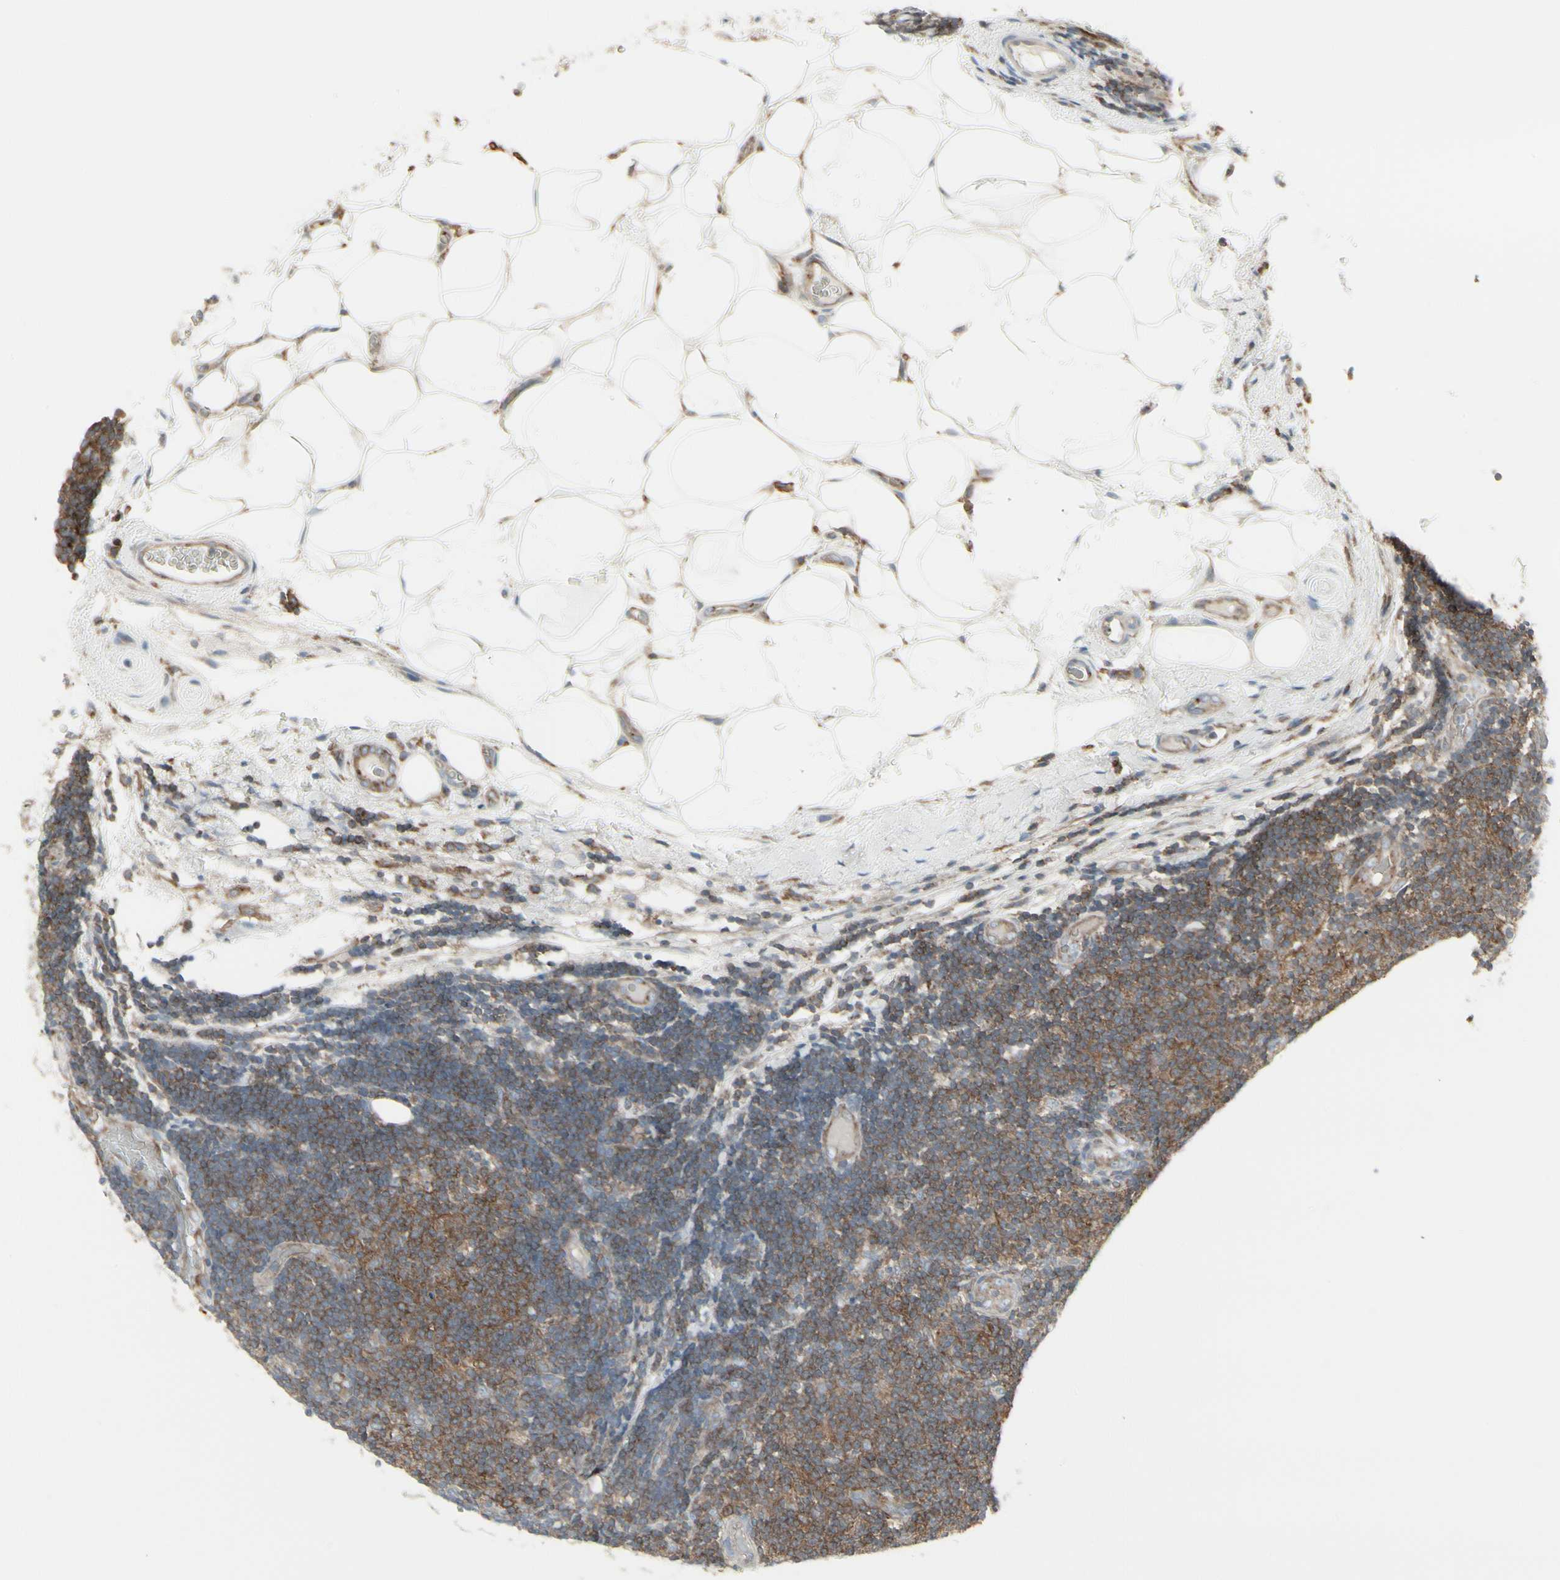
{"staining": {"intensity": "moderate", "quantity": ">75%", "location": "cytoplasmic/membranous"}, "tissue": "lymphoma", "cell_type": "Tumor cells", "image_type": "cancer", "snomed": [{"axis": "morphology", "description": "Malignant lymphoma, non-Hodgkin's type, Low grade"}, {"axis": "topography", "description": "Lymph node"}], "caption": "IHC of lymphoma shows medium levels of moderate cytoplasmic/membranous positivity in about >75% of tumor cells. The protein is stained brown, and the nuclei are stained in blue (DAB IHC with brightfield microscopy, high magnification).", "gene": "EPS15", "patient": {"sex": "male", "age": 83}}